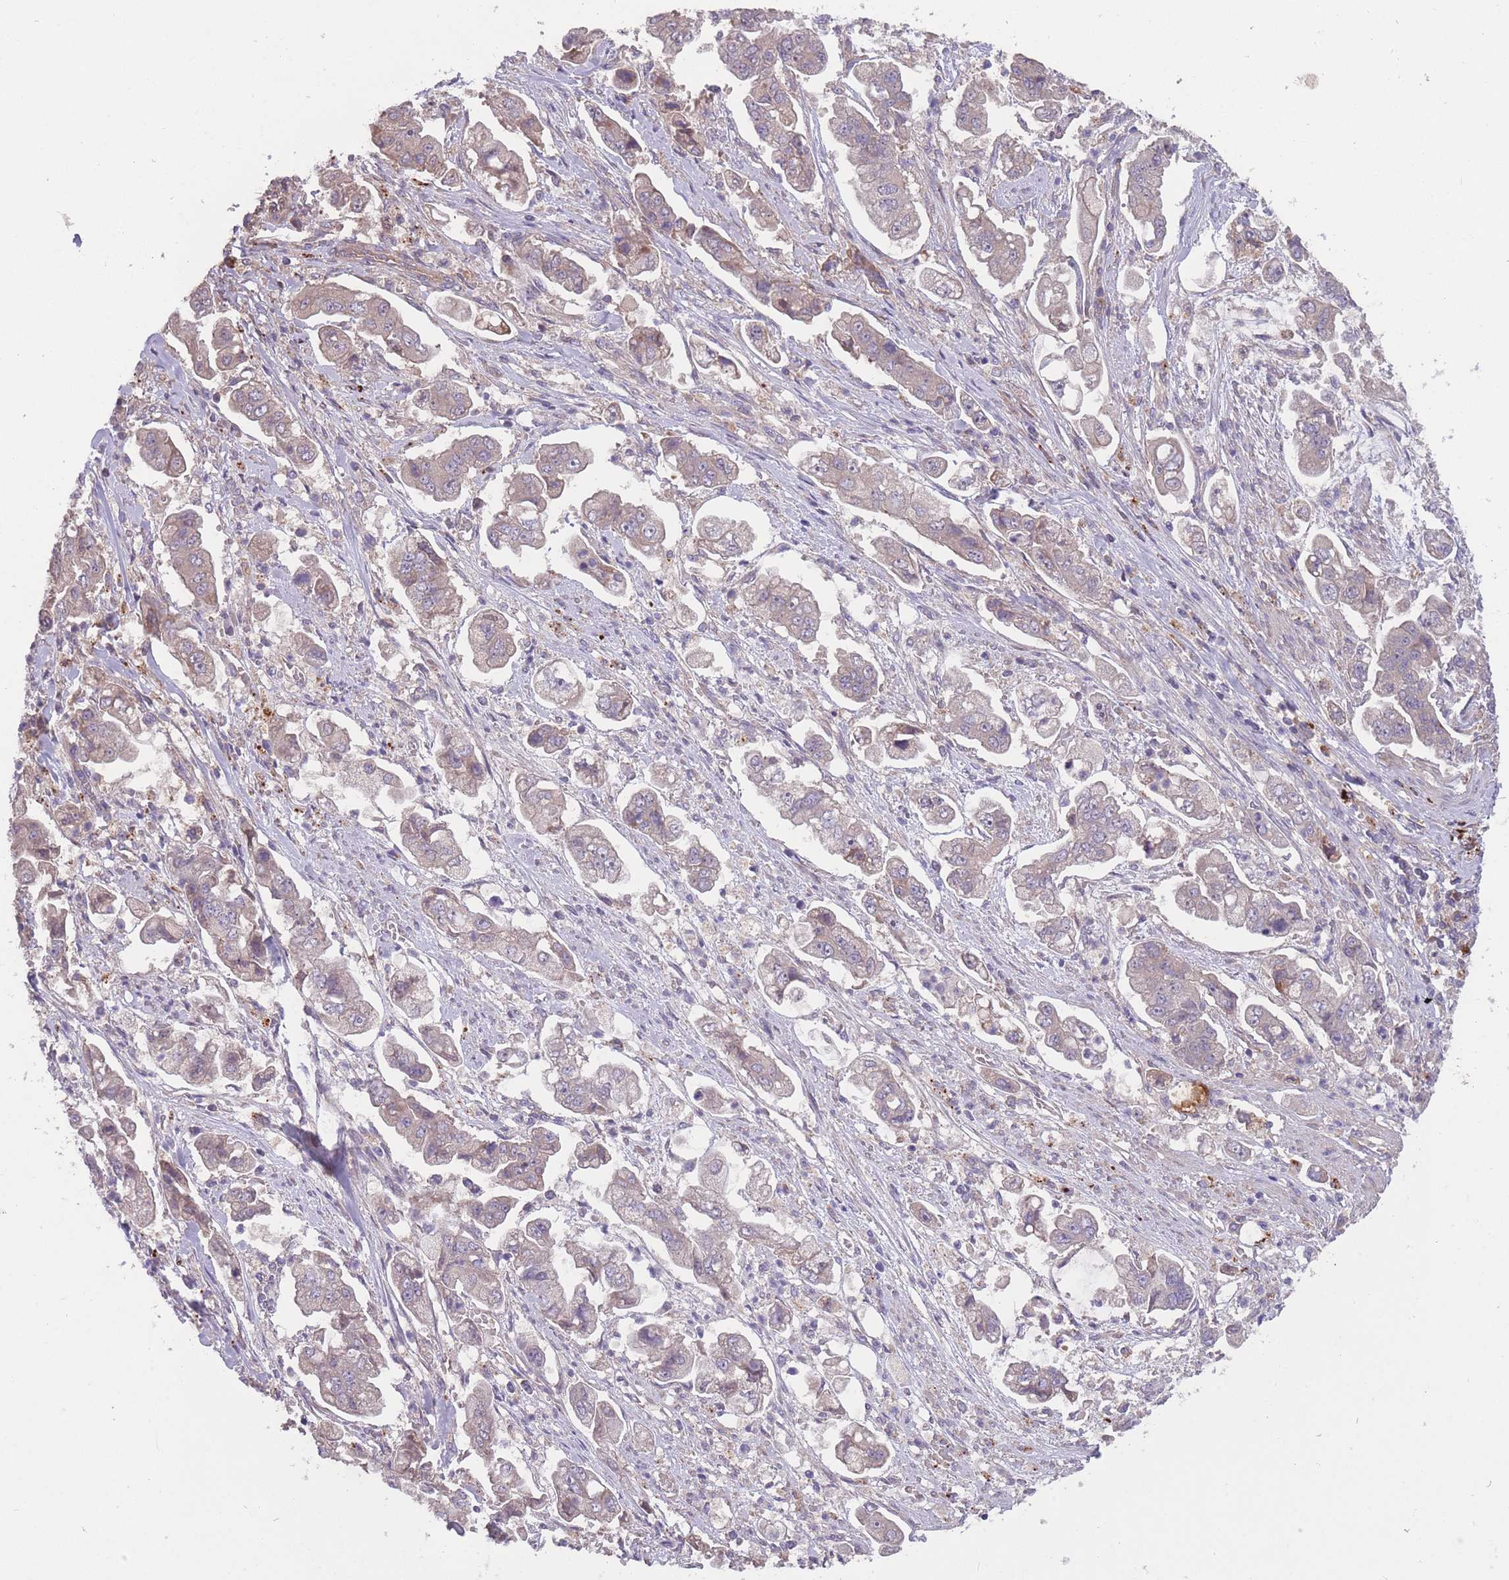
{"staining": {"intensity": "weak", "quantity": "25%-75%", "location": "cytoplasmic/membranous"}, "tissue": "stomach cancer", "cell_type": "Tumor cells", "image_type": "cancer", "snomed": [{"axis": "morphology", "description": "Adenocarcinoma, NOS"}, {"axis": "topography", "description": "Stomach"}], "caption": "IHC (DAB) staining of human stomach cancer (adenocarcinoma) demonstrates weak cytoplasmic/membranous protein expression in about 25%-75% of tumor cells.", "gene": "ITPKC", "patient": {"sex": "male", "age": 62}}